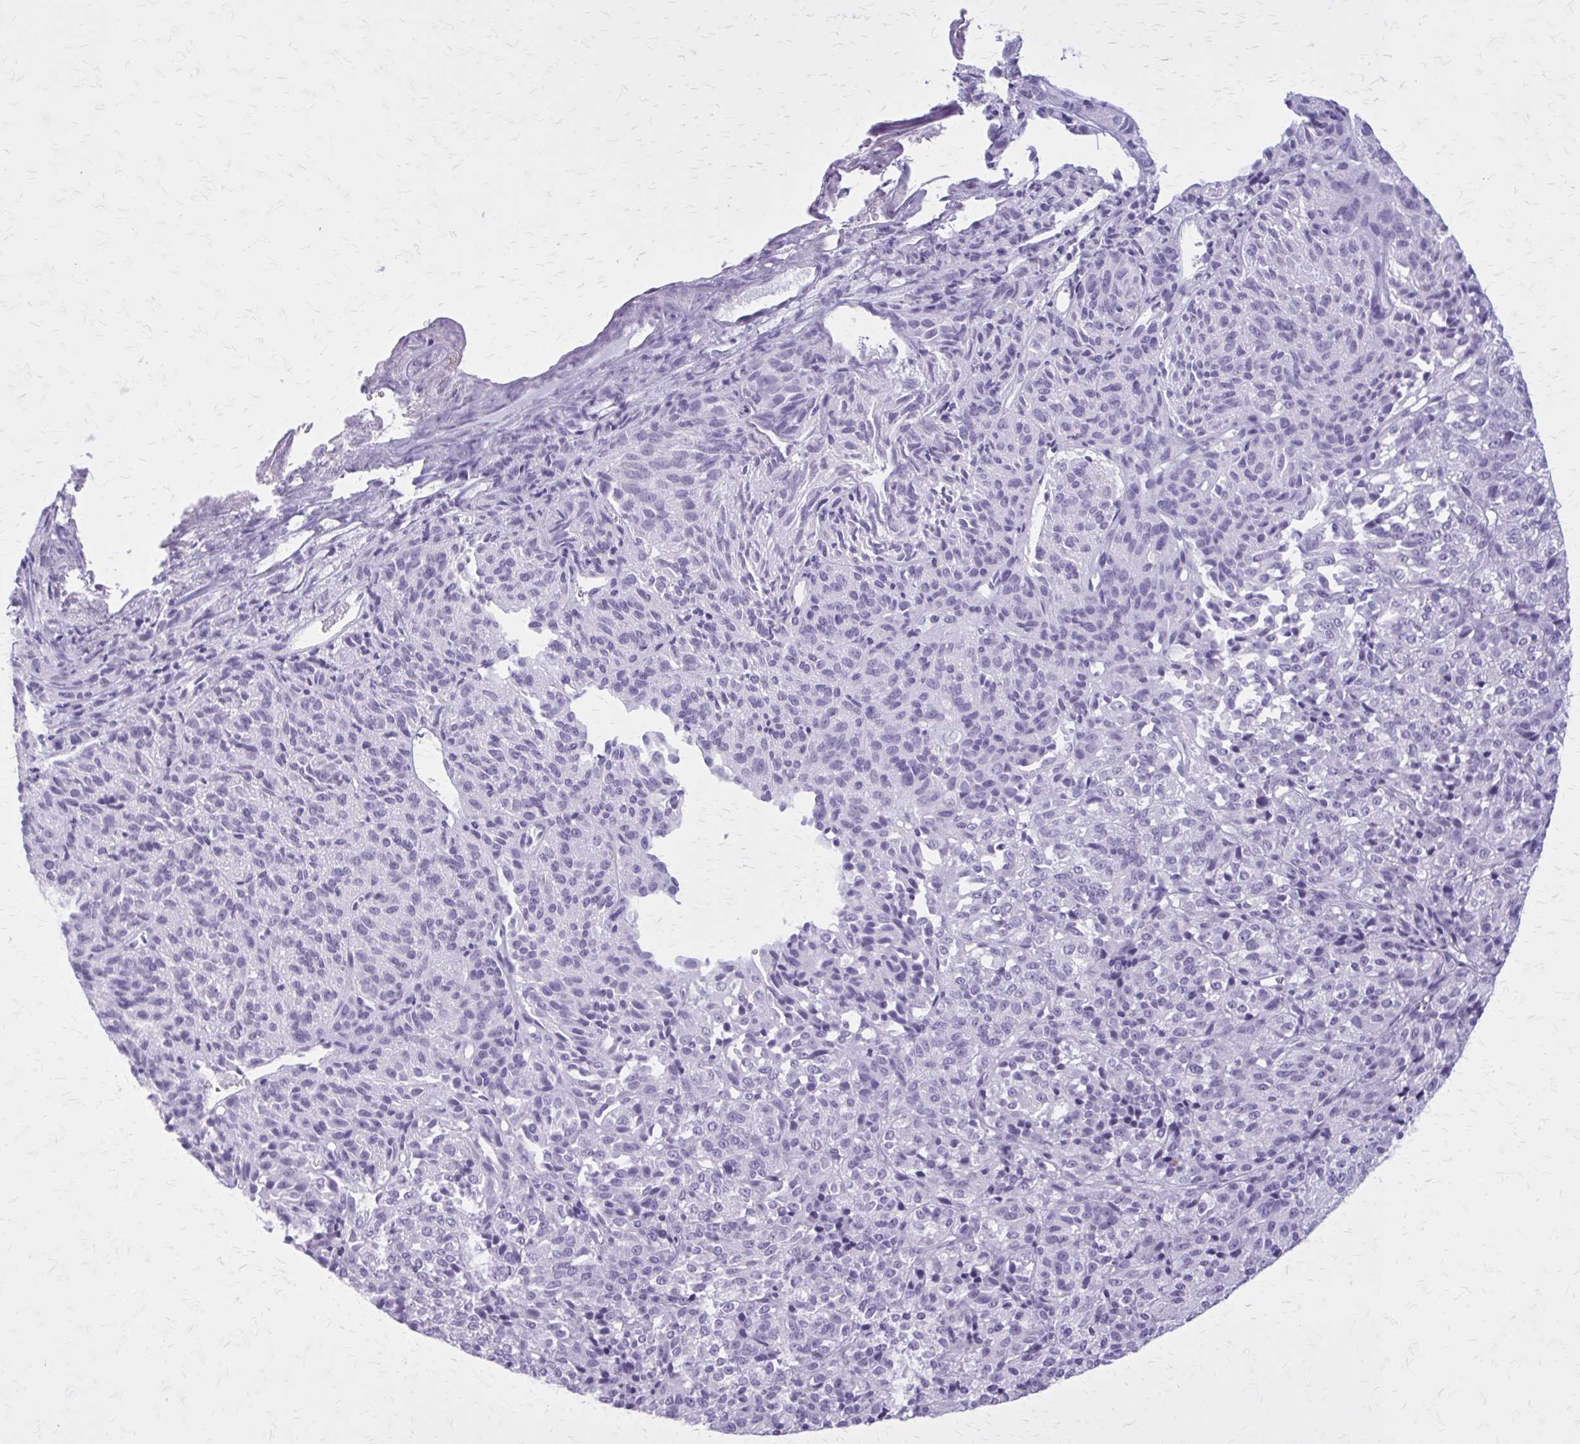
{"staining": {"intensity": "negative", "quantity": "none", "location": "none"}, "tissue": "melanoma", "cell_type": "Tumor cells", "image_type": "cancer", "snomed": [{"axis": "morphology", "description": "Malignant melanoma, Metastatic site"}, {"axis": "topography", "description": "Brain"}], "caption": "IHC histopathology image of neoplastic tissue: human melanoma stained with DAB shows no significant protein staining in tumor cells. Brightfield microscopy of immunohistochemistry stained with DAB (brown) and hematoxylin (blue), captured at high magnification.", "gene": "GAD1", "patient": {"sex": "female", "age": 56}}